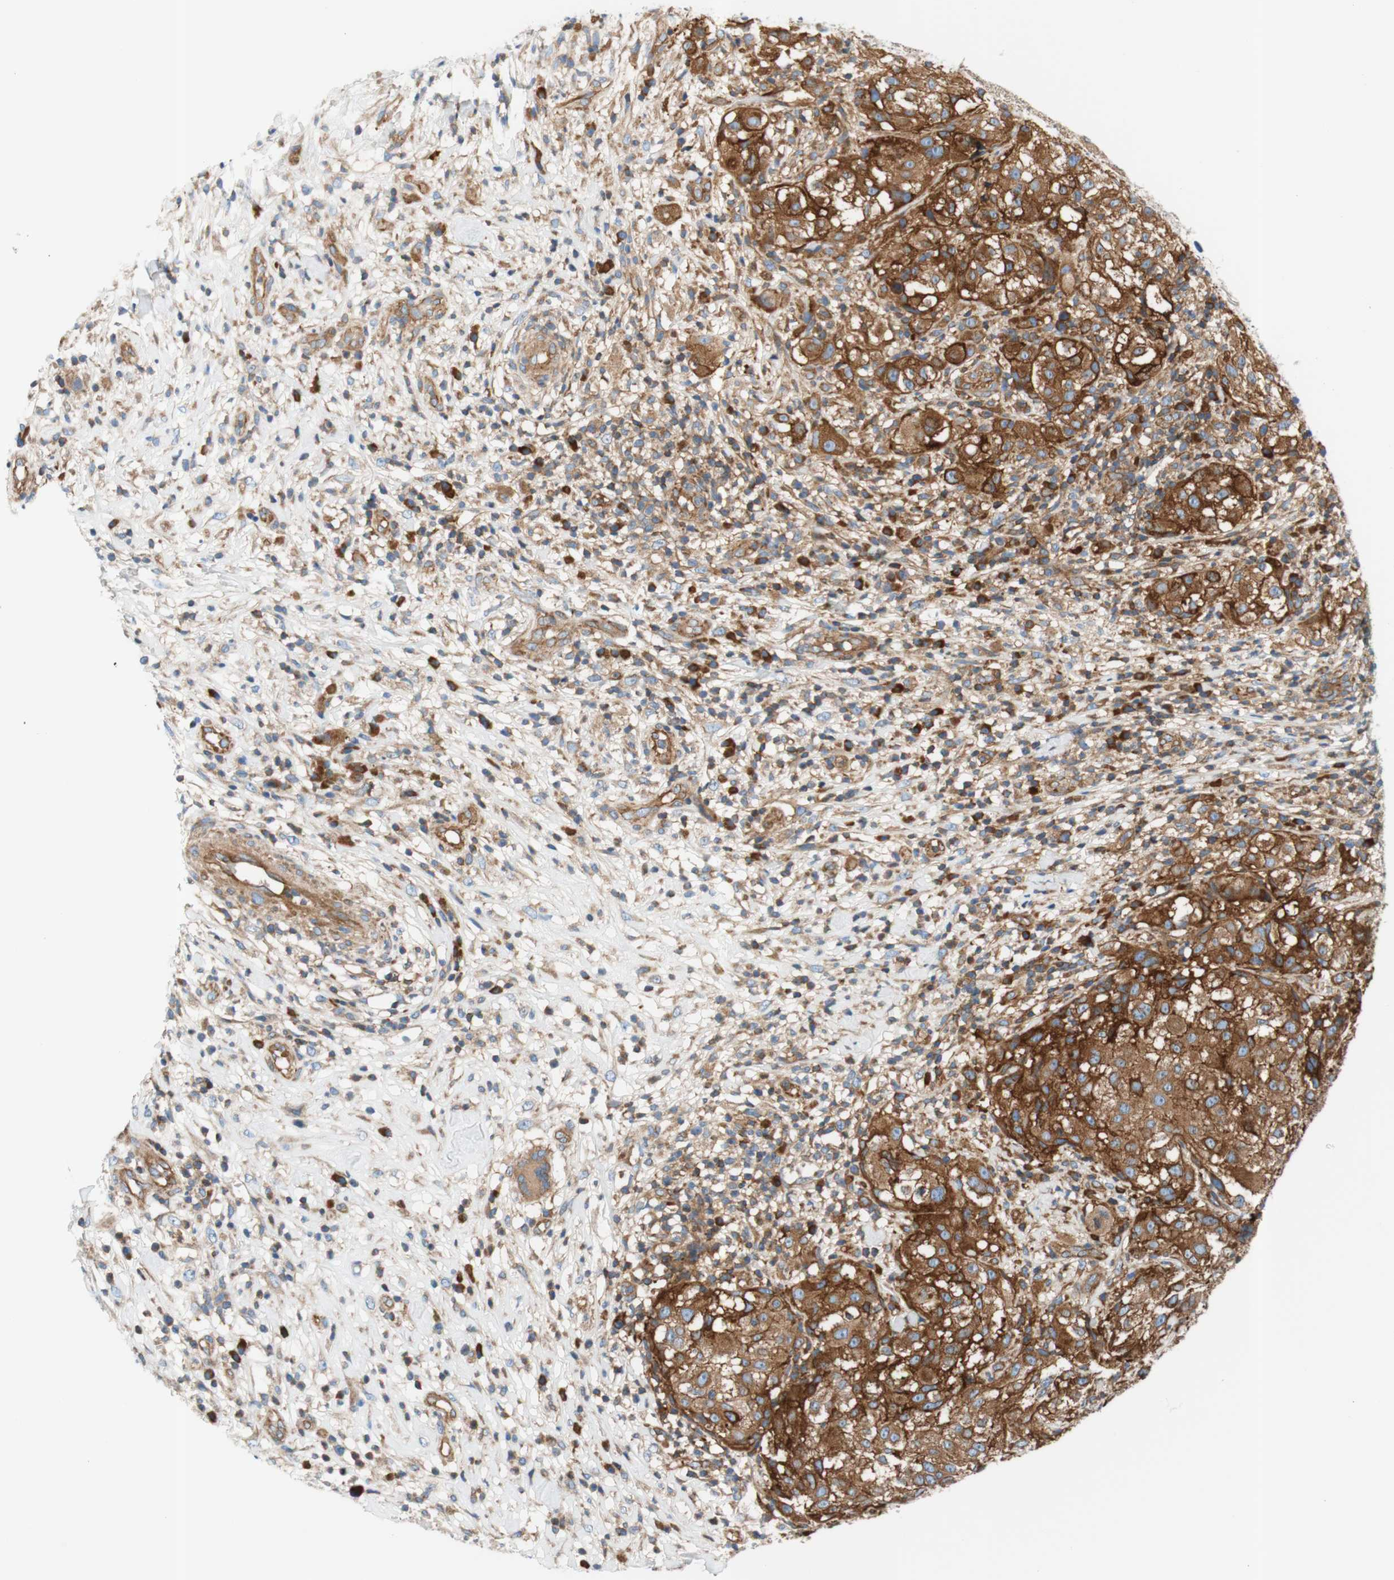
{"staining": {"intensity": "strong", "quantity": ">75%", "location": "cytoplasmic/membranous"}, "tissue": "melanoma", "cell_type": "Tumor cells", "image_type": "cancer", "snomed": [{"axis": "morphology", "description": "Necrosis, NOS"}, {"axis": "morphology", "description": "Malignant melanoma, NOS"}, {"axis": "topography", "description": "Skin"}], "caption": "Immunohistochemical staining of human melanoma exhibits strong cytoplasmic/membranous protein staining in approximately >75% of tumor cells.", "gene": "STOM", "patient": {"sex": "female", "age": 87}}